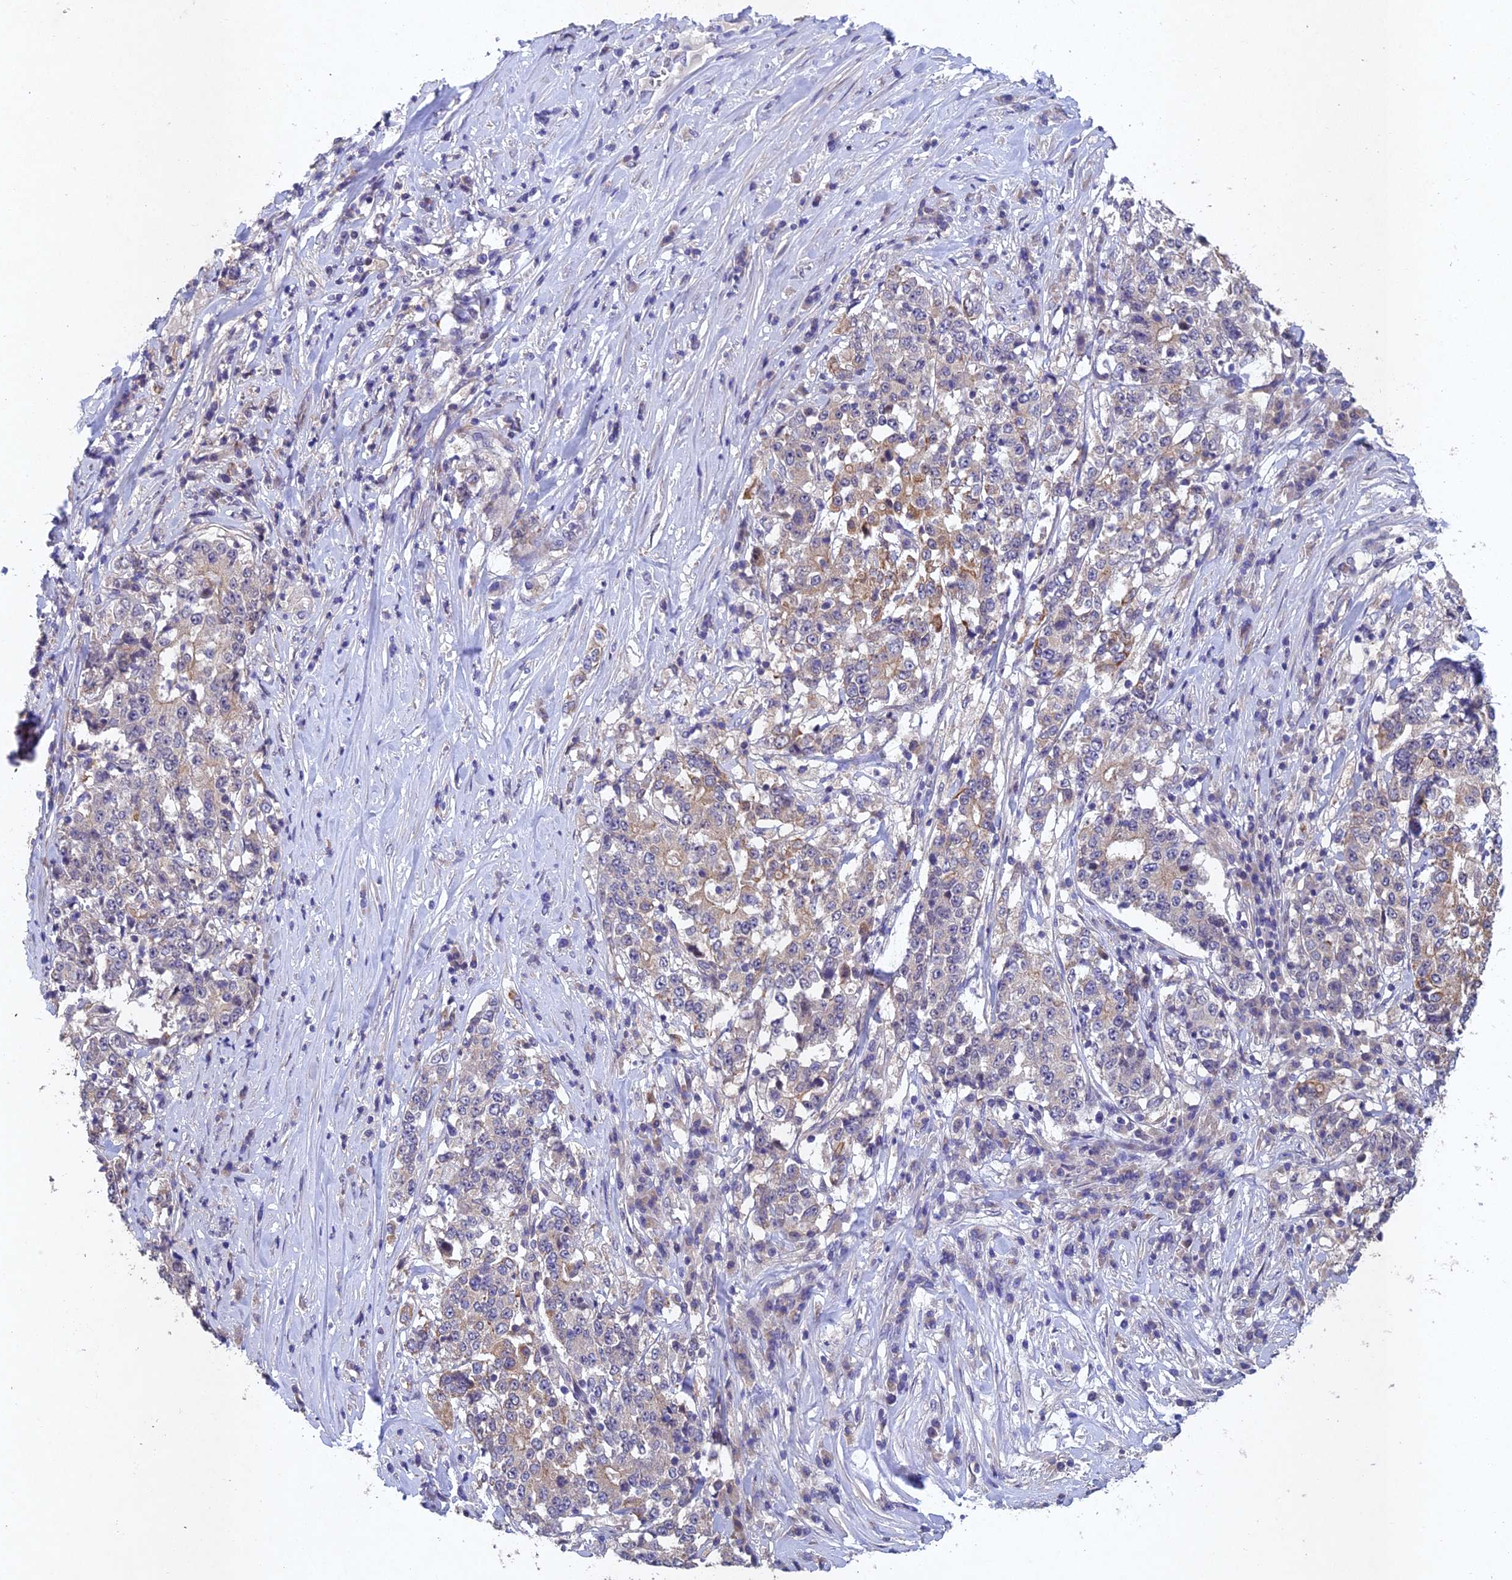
{"staining": {"intensity": "moderate", "quantity": "<25%", "location": "cytoplasmic/membranous"}, "tissue": "stomach cancer", "cell_type": "Tumor cells", "image_type": "cancer", "snomed": [{"axis": "morphology", "description": "Adenocarcinoma, NOS"}, {"axis": "topography", "description": "Stomach"}], "caption": "Human stomach adenocarcinoma stained with a brown dye demonstrates moderate cytoplasmic/membranous positive staining in approximately <25% of tumor cells.", "gene": "NSMCE1", "patient": {"sex": "male", "age": 59}}